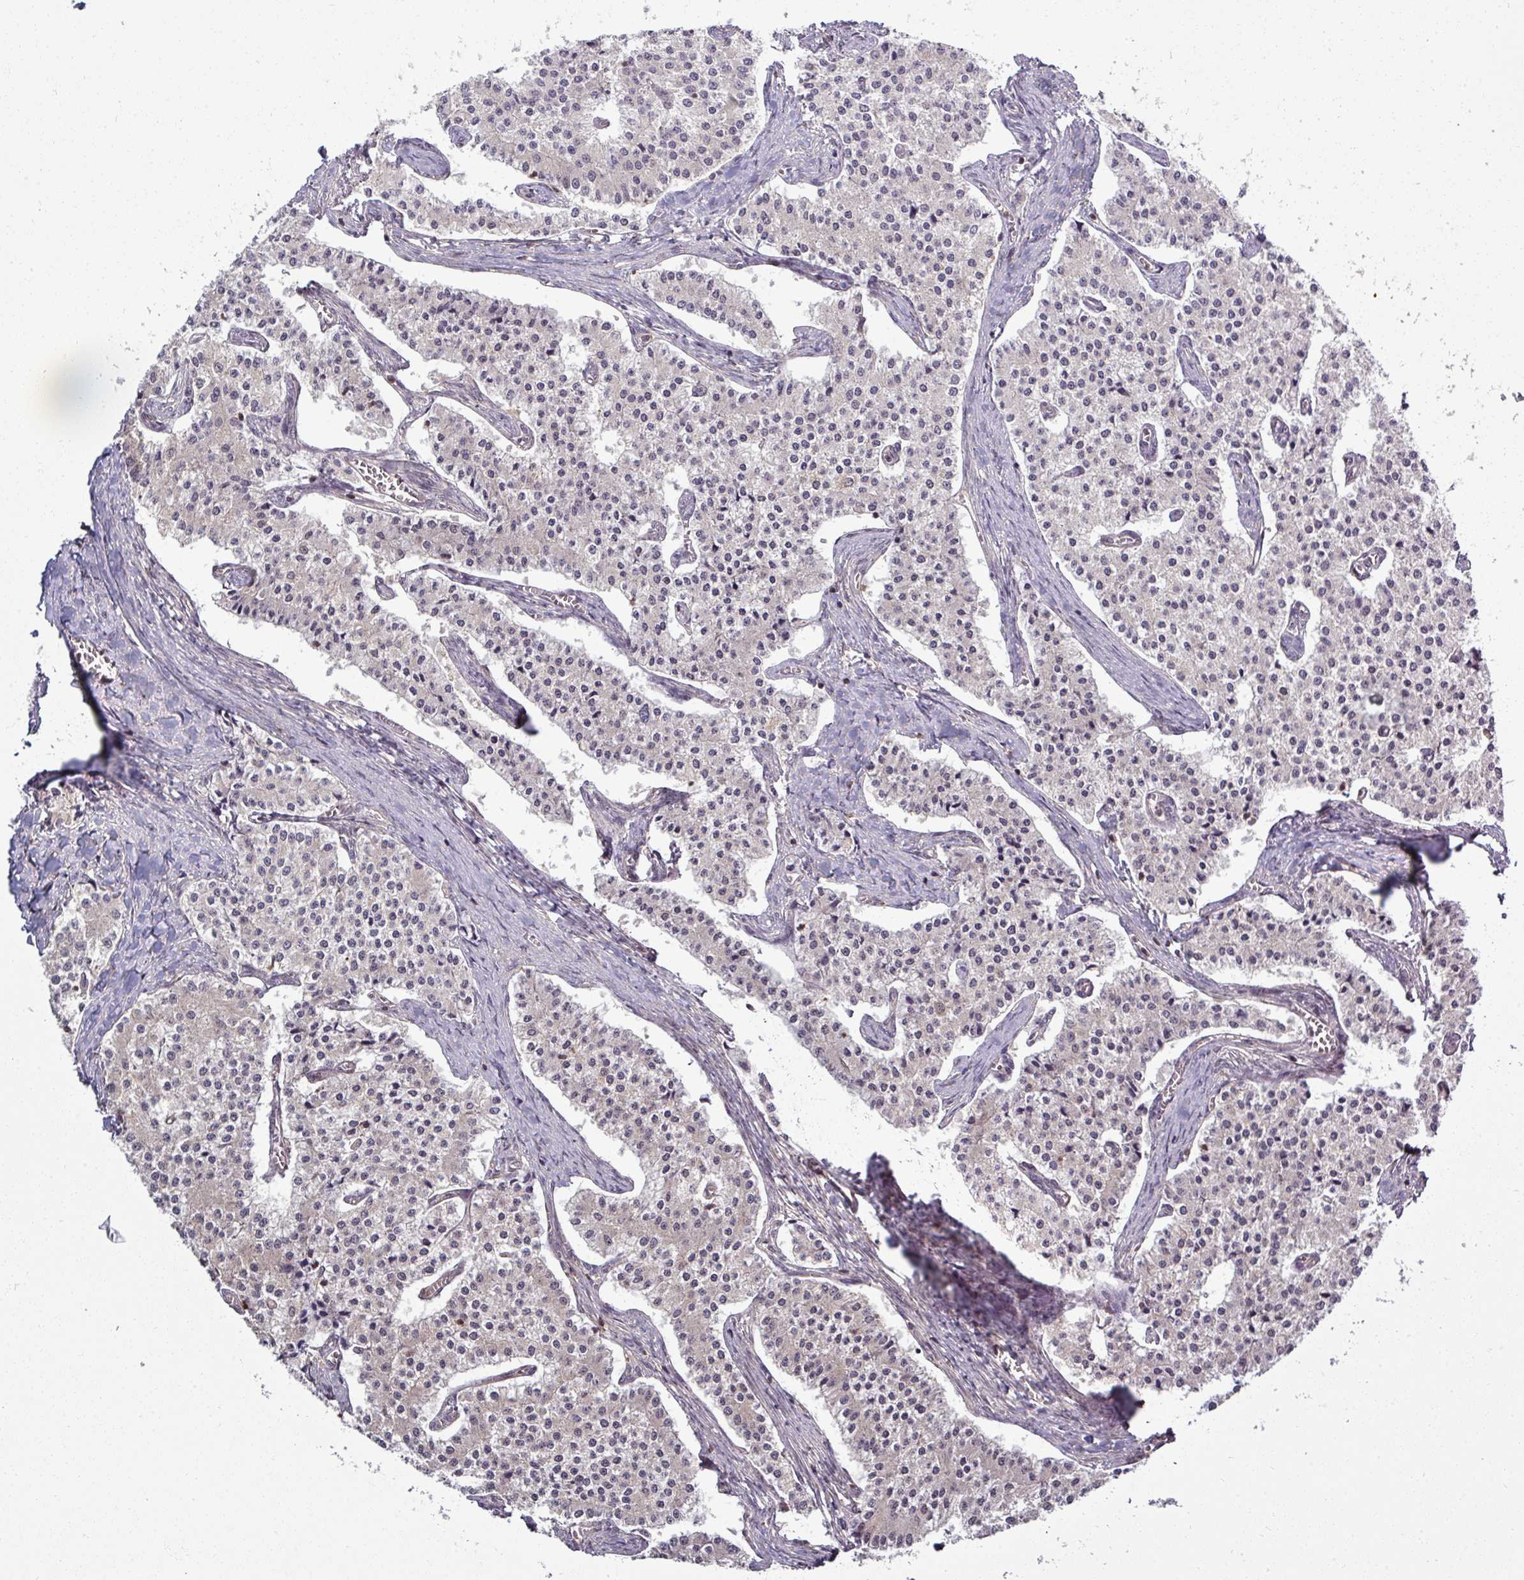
{"staining": {"intensity": "negative", "quantity": "none", "location": "none"}, "tissue": "carcinoid", "cell_type": "Tumor cells", "image_type": "cancer", "snomed": [{"axis": "morphology", "description": "Carcinoid, malignant, NOS"}, {"axis": "topography", "description": "Colon"}], "caption": "Immunohistochemistry (IHC) of human malignant carcinoid displays no expression in tumor cells.", "gene": "TUSC3", "patient": {"sex": "female", "age": 52}}